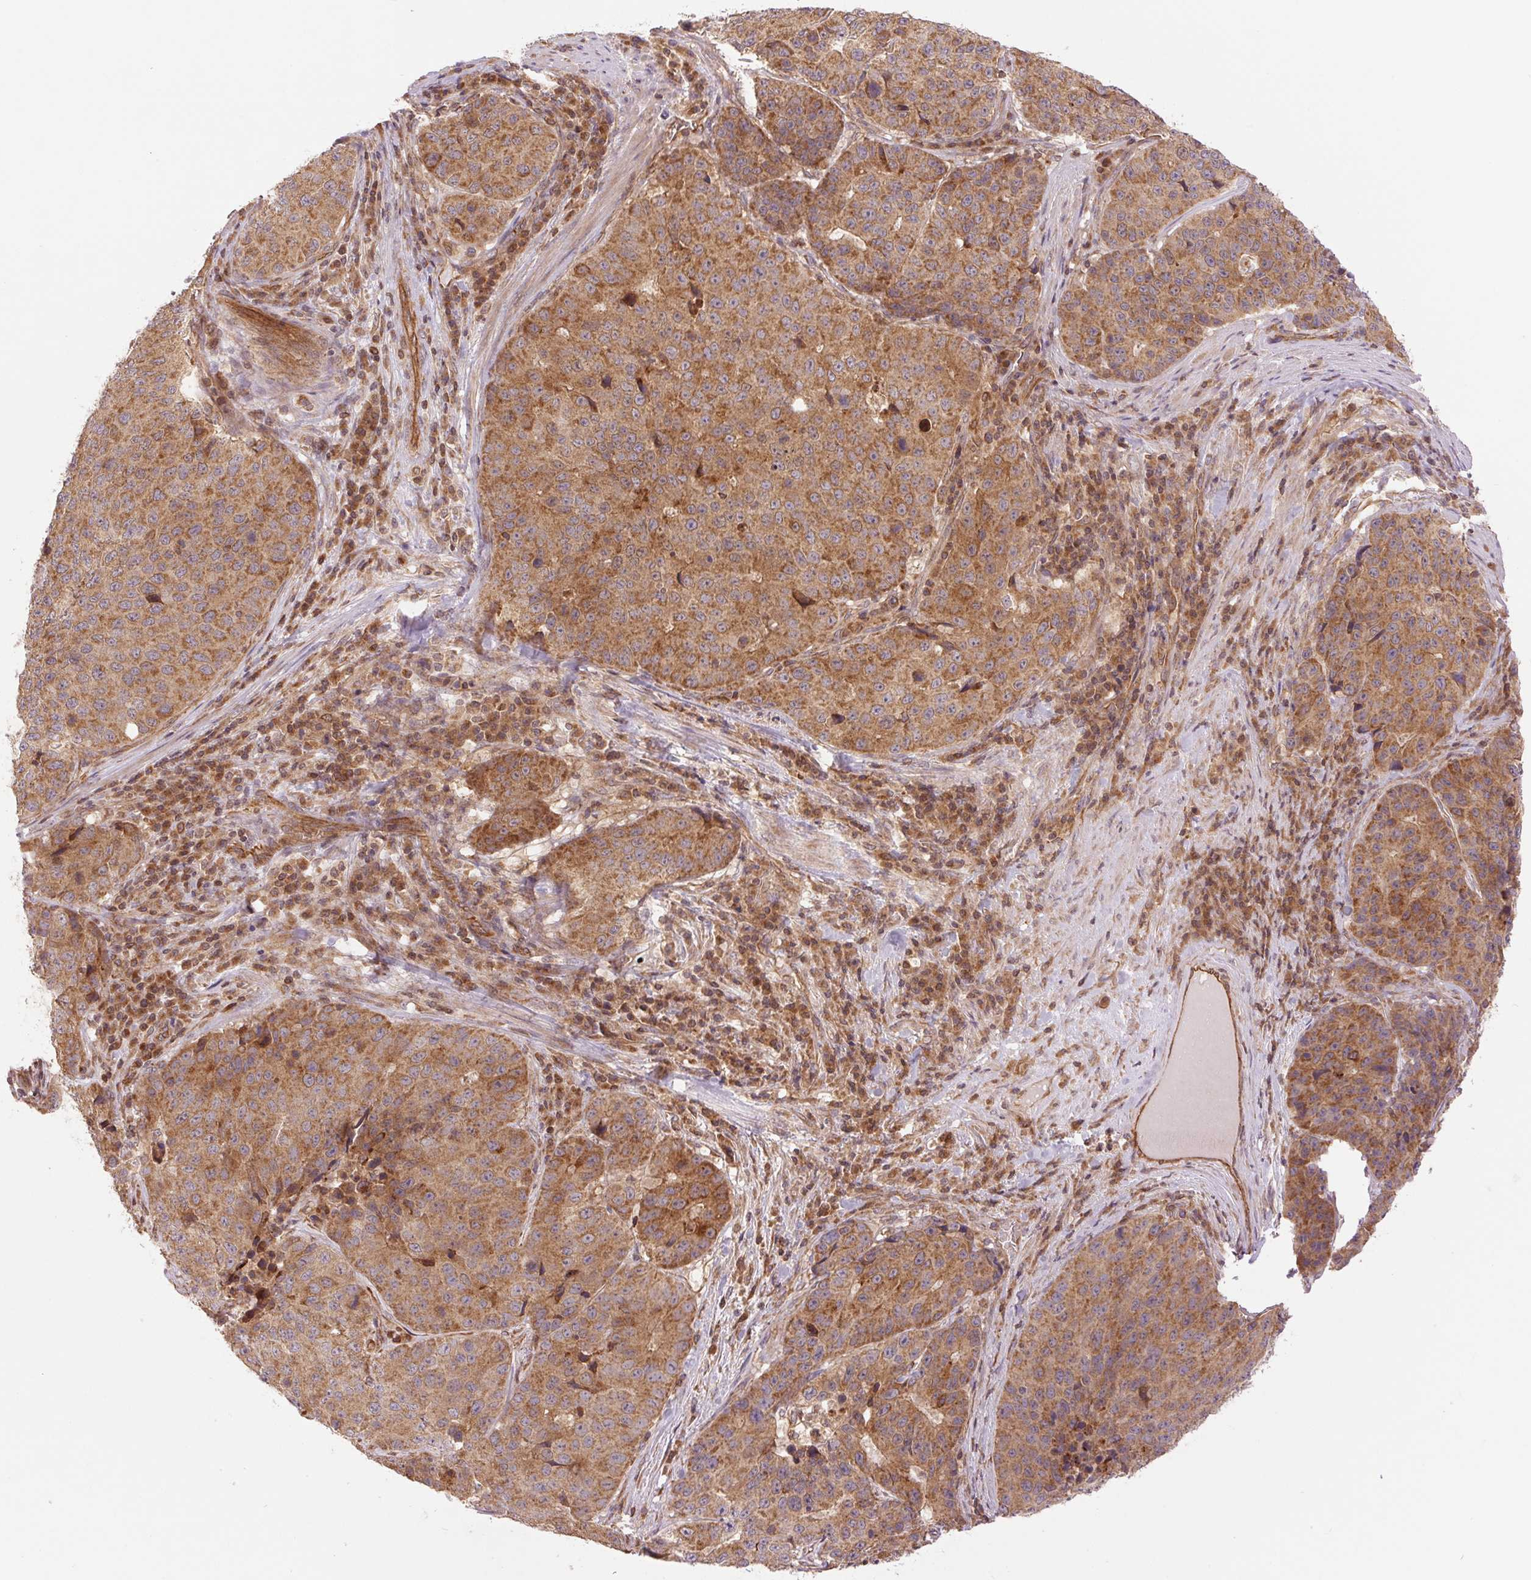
{"staining": {"intensity": "moderate", "quantity": ">75%", "location": "cytoplasmic/membranous"}, "tissue": "stomach cancer", "cell_type": "Tumor cells", "image_type": "cancer", "snomed": [{"axis": "morphology", "description": "Adenocarcinoma, NOS"}, {"axis": "topography", "description": "Stomach"}], "caption": "The image shows a brown stain indicating the presence of a protein in the cytoplasmic/membranous of tumor cells in adenocarcinoma (stomach). Nuclei are stained in blue.", "gene": "STARD7", "patient": {"sex": "male", "age": 71}}